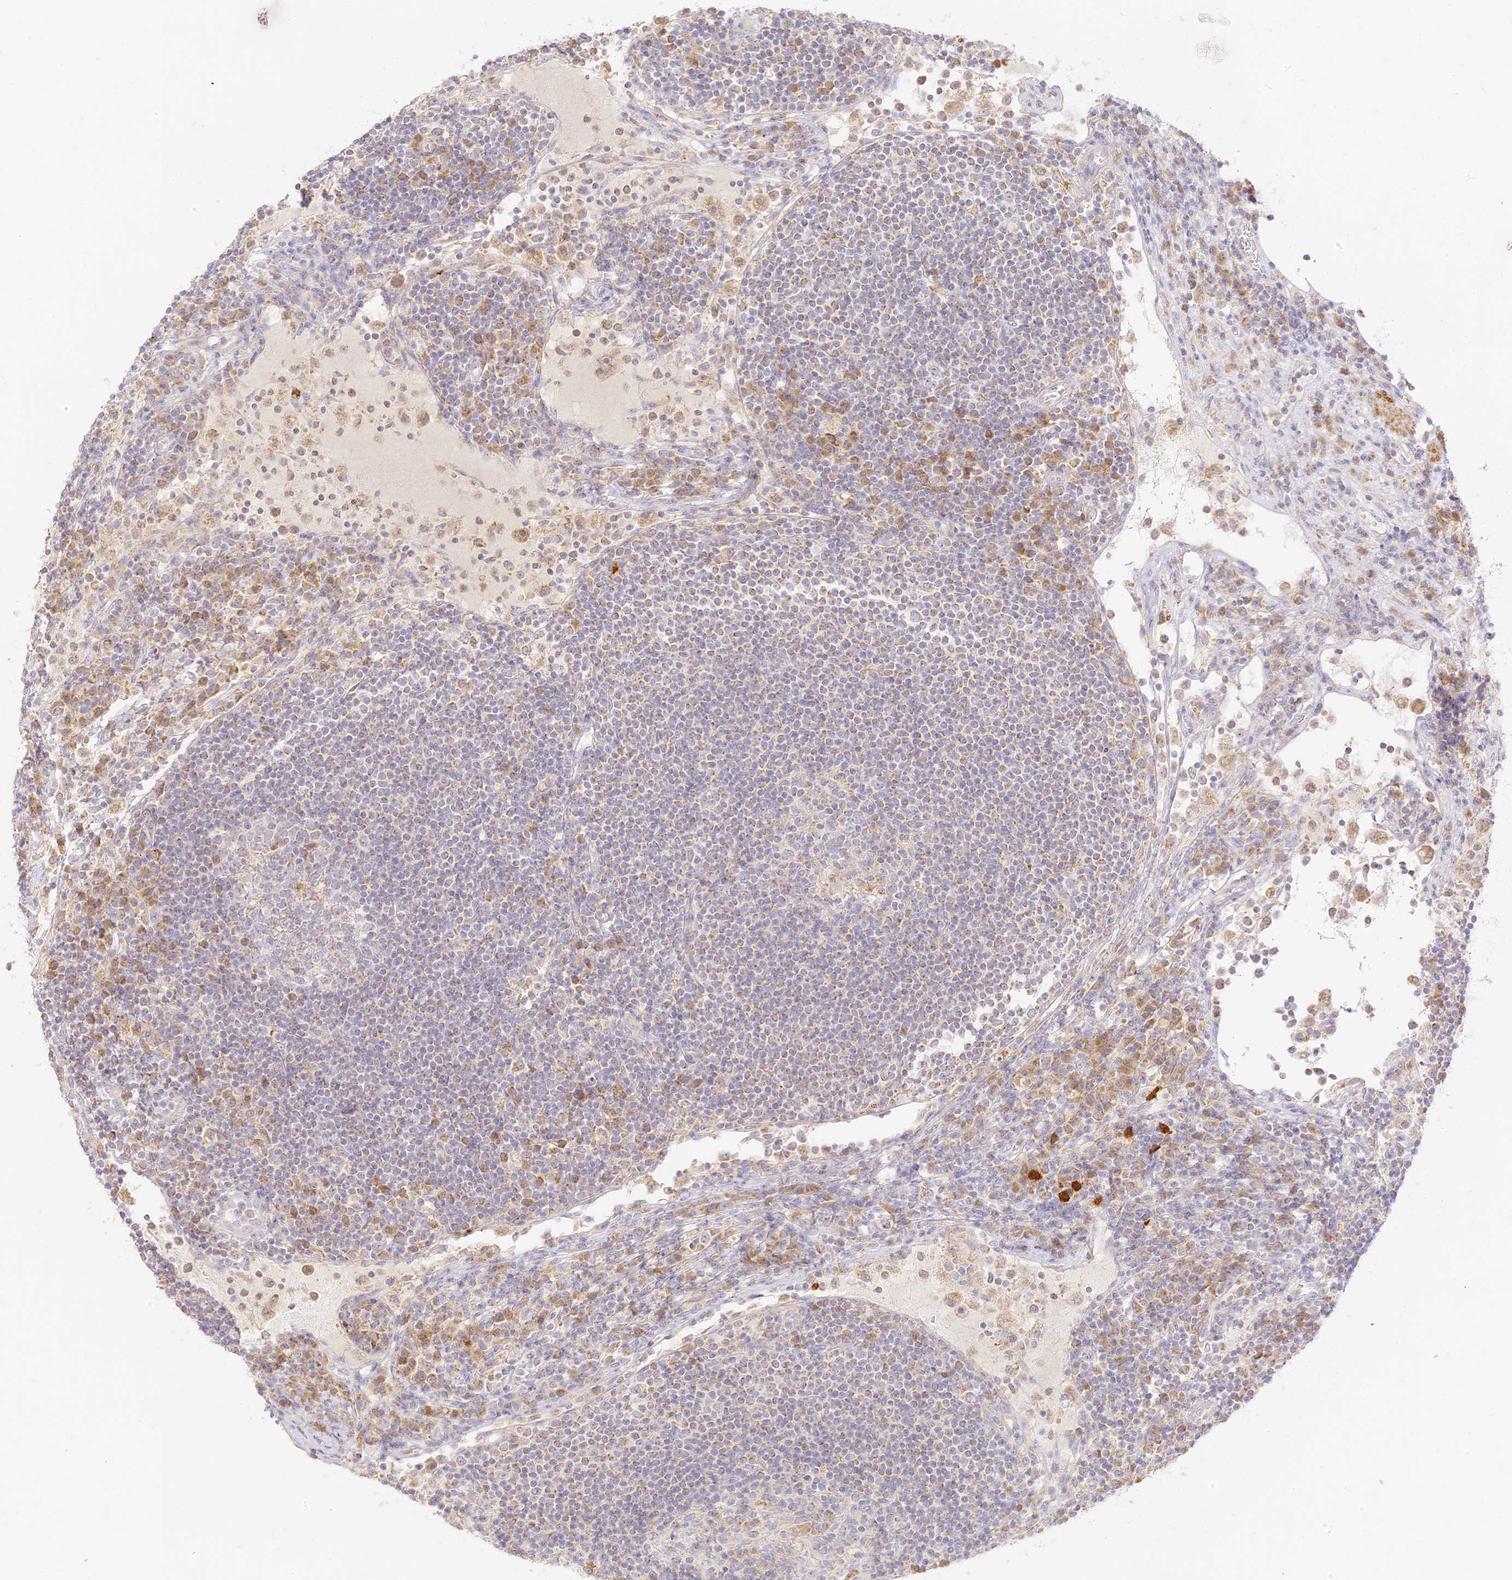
{"staining": {"intensity": "negative", "quantity": "none", "location": "none"}, "tissue": "lymph node", "cell_type": "Germinal center cells", "image_type": "normal", "snomed": [{"axis": "morphology", "description": "Normal tissue, NOS"}, {"axis": "topography", "description": "Lymph node"}], "caption": "Lymph node was stained to show a protein in brown. There is no significant staining in germinal center cells. (IHC, brightfield microscopy, high magnification).", "gene": "LRRC15", "patient": {"sex": "female", "age": 53}}